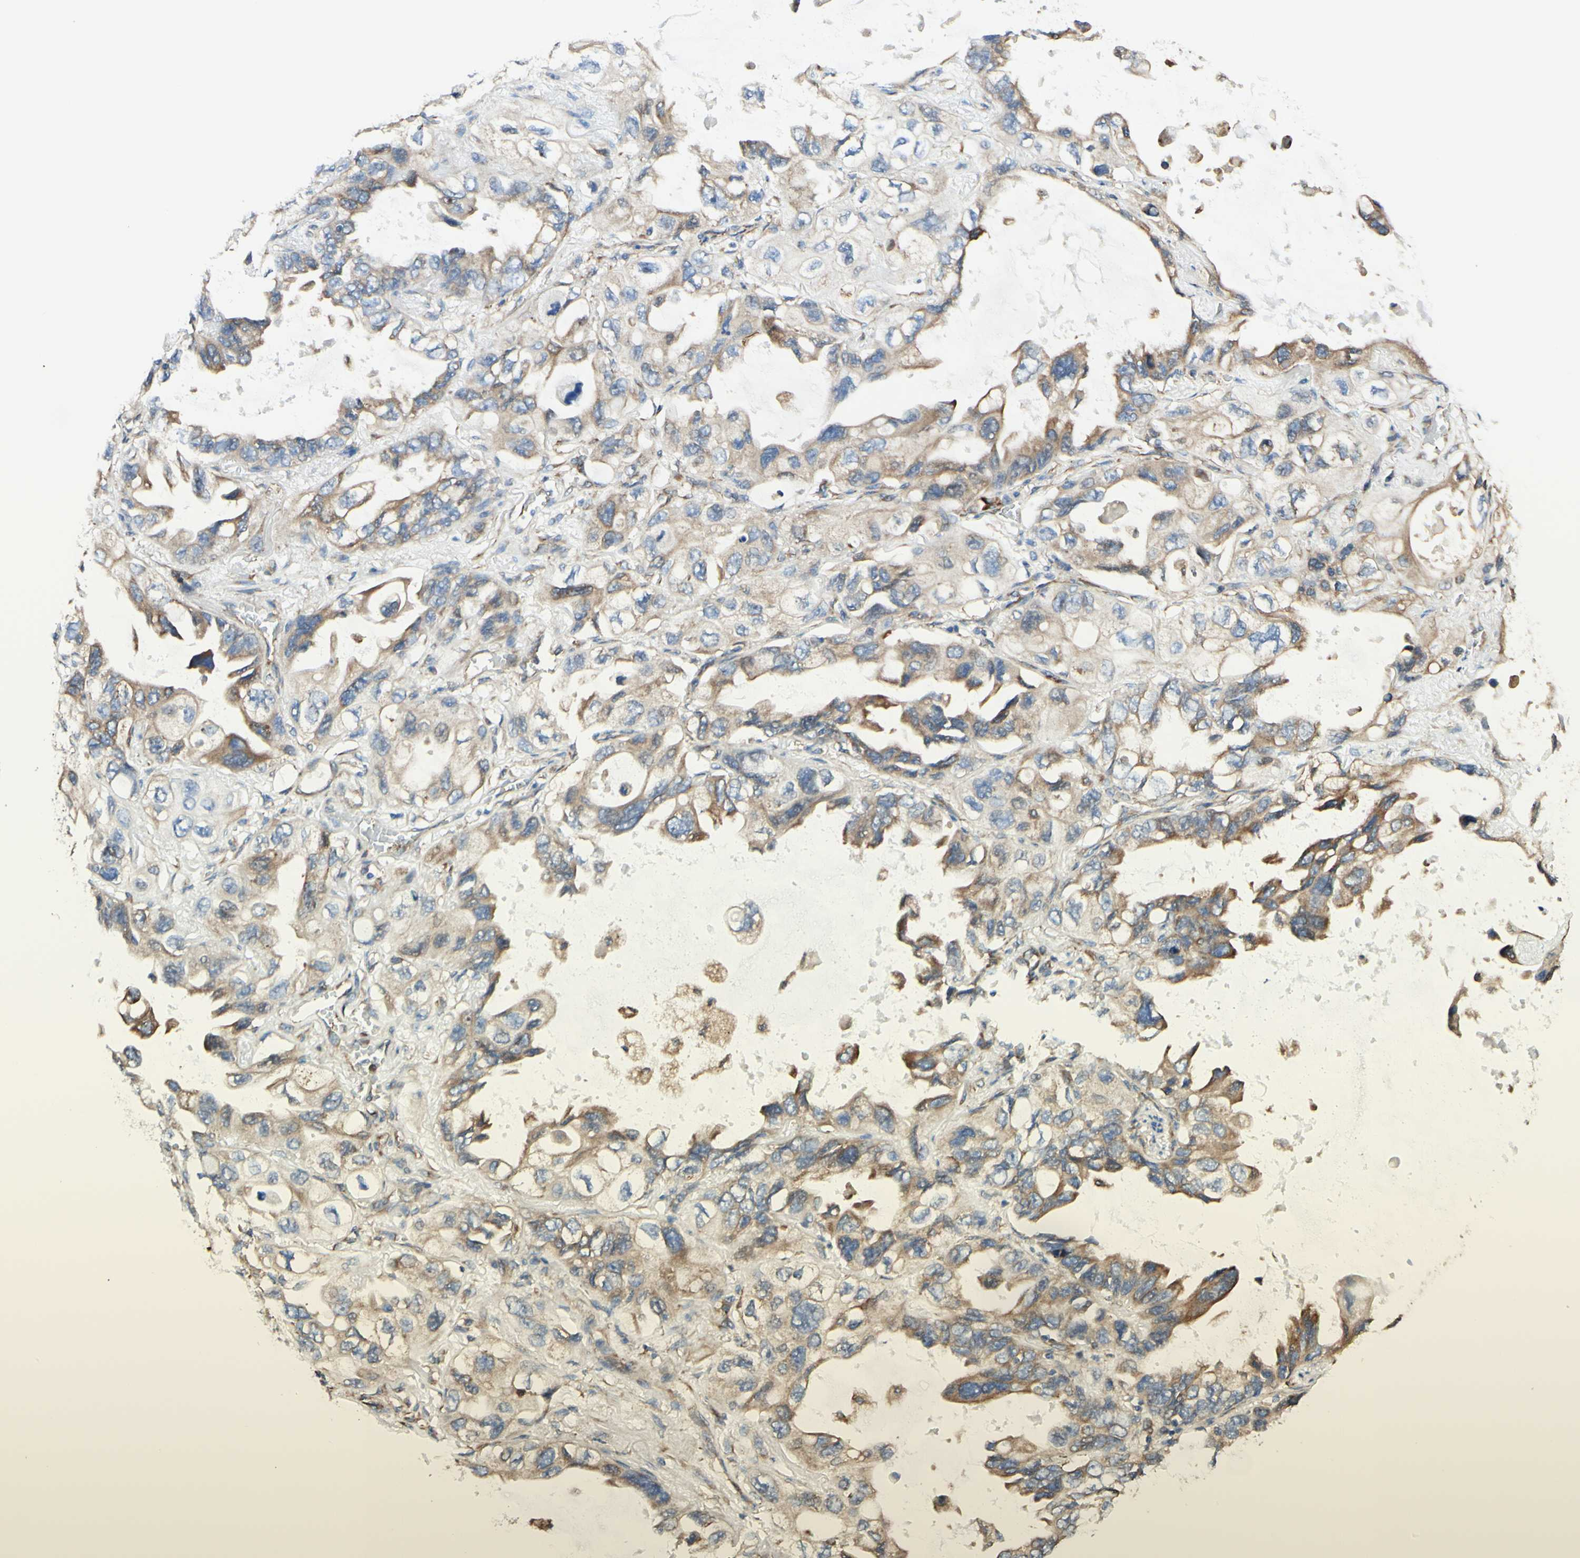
{"staining": {"intensity": "weak", "quantity": ">75%", "location": "cytoplasmic/membranous"}, "tissue": "lung cancer", "cell_type": "Tumor cells", "image_type": "cancer", "snomed": [{"axis": "morphology", "description": "Squamous cell carcinoma, NOS"}, {"axis": "topography", "description": "Lung"}], "caption": "IHC histopathology image of squamous cell carcinoma (lung) stained for a protein (brown), which displays low levels of weak cytoplasmic/membranous positivity in about >75% of tumor cells.", "gene": "DNAJB11", "patient": {"sex": "female", "age": 73}}